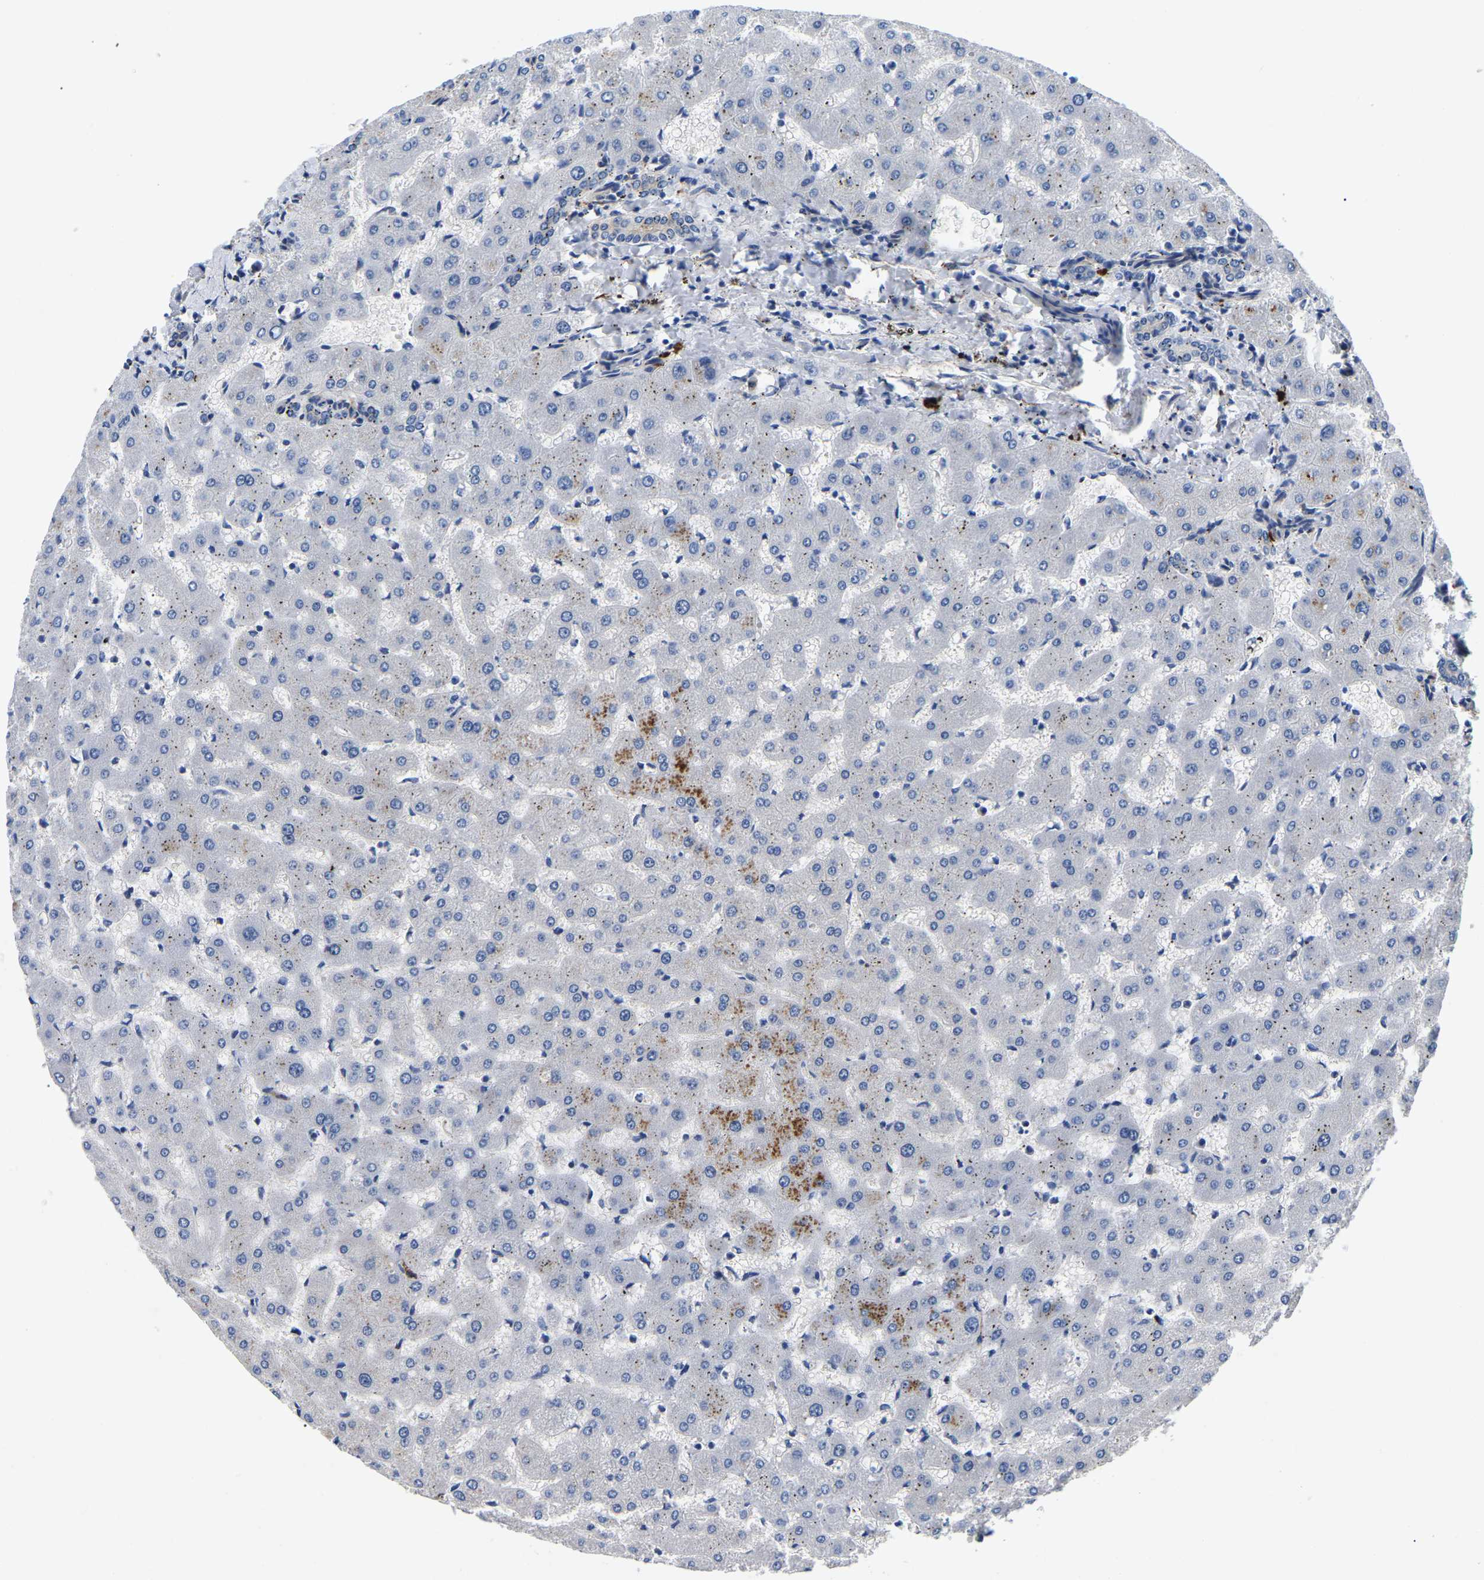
{"staining": {"intensity": "negative", "quantity": "none", "location": "none"}, "tissue": "liver", "cell_type": "Cholangiocytes", "image_type": "normal", "snomed": [{"axis": "morphology", "description": "Normal tissue, NOS"}, {"axis": "topography", "description": "Liver"}], "caption": "High power microscopy image of an immunohistochemistry (IHC) histopathology image of benign liver, revealing no significant staining in cholangiocytes.", "gene": "DUSP8", "patient": {"sex": "female", "age": 63}}